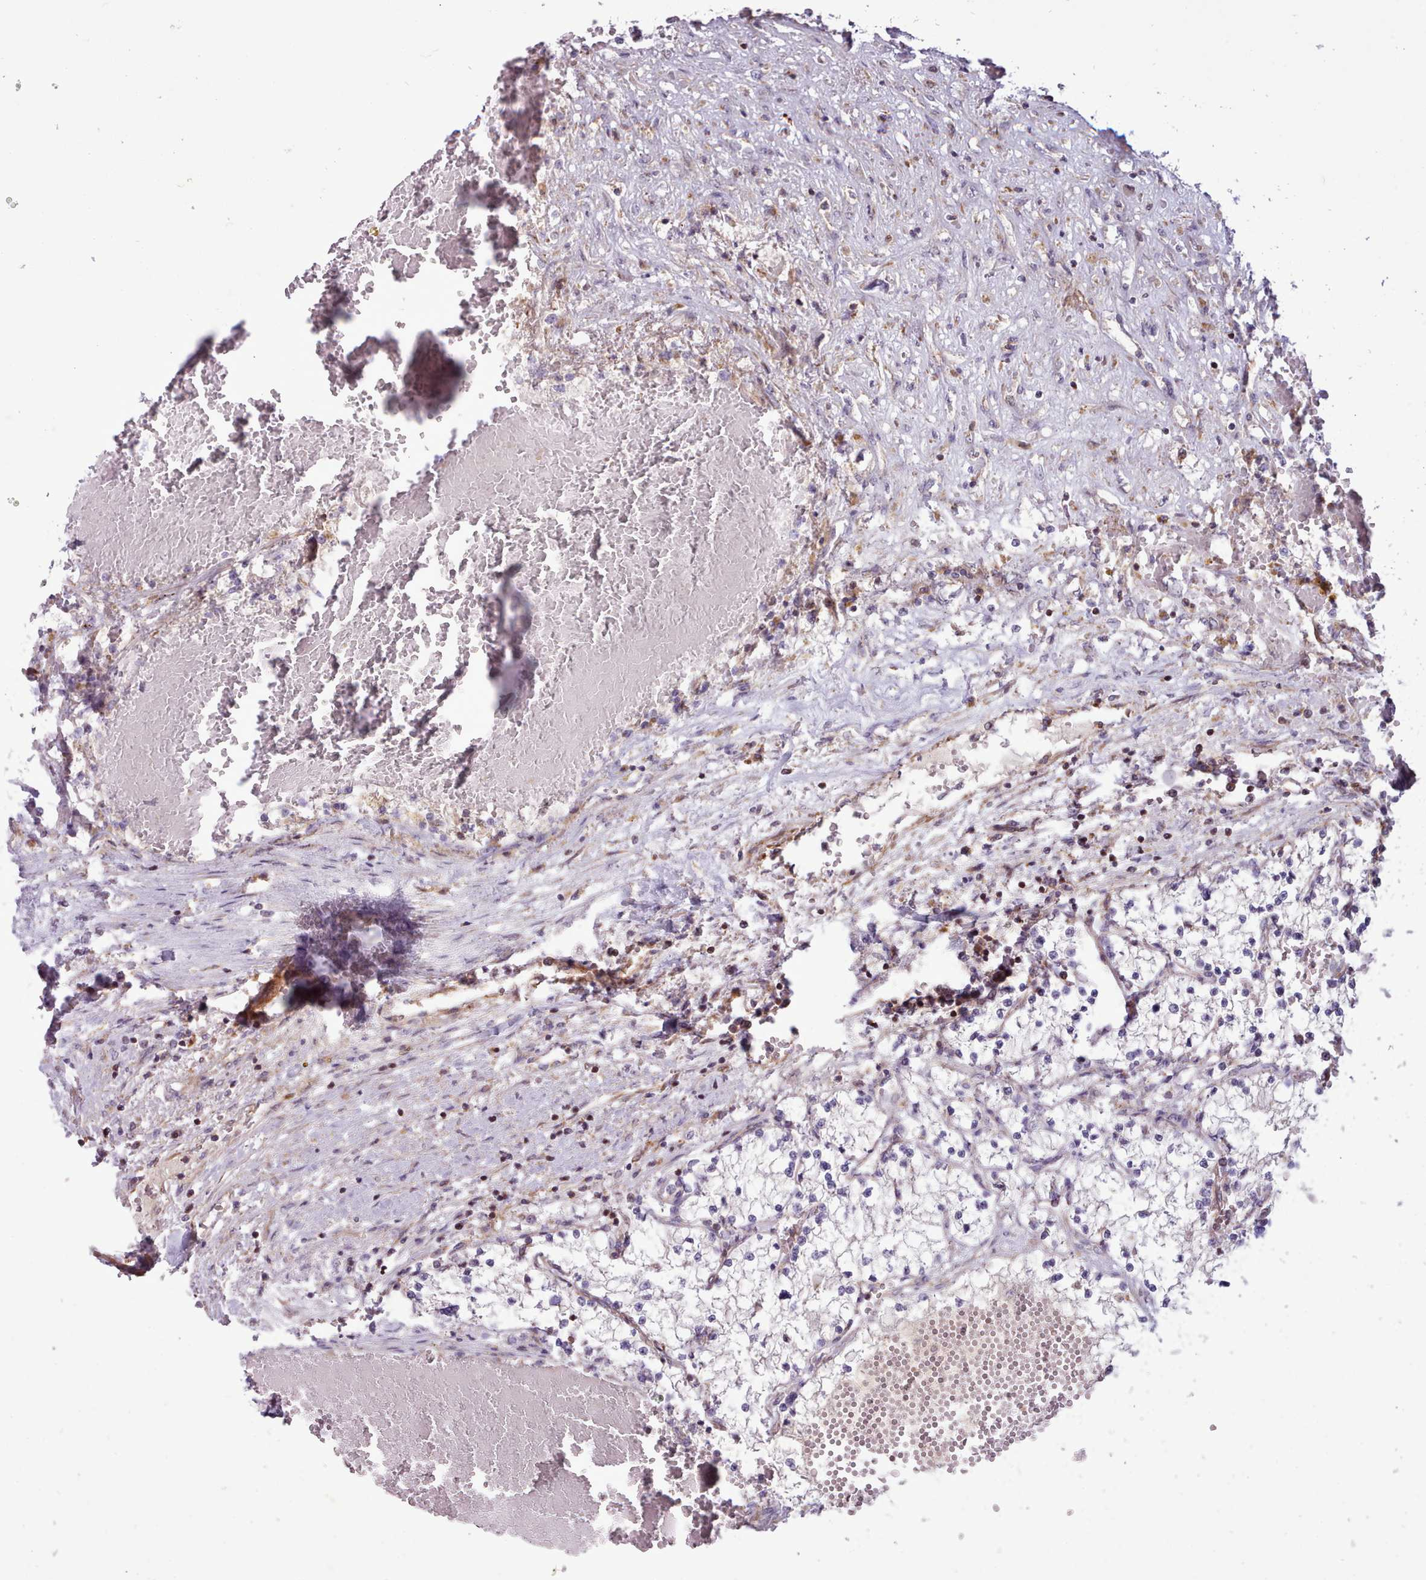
{"staining": {"intensity": "negative", "quantity": "none", "location": "none"}, "tissue": "renal cancer", "cell_type": "Tumor cells", "image_type": "cancer", "snomed": [{"axis": "morphology", "description": "Normal tissue, NOS"}, {"axis": "morphology", "description": "Adenocarcinoma, NOS"}, {"axis": "topography", "description": "Kidney"}], "caption": "This is an immunohistochemistry (IHC) image of human renal cancer. There is no staining in tumor cells.", "gene": "TENT4B", "patient": {"sex": "male", "age": 68}}